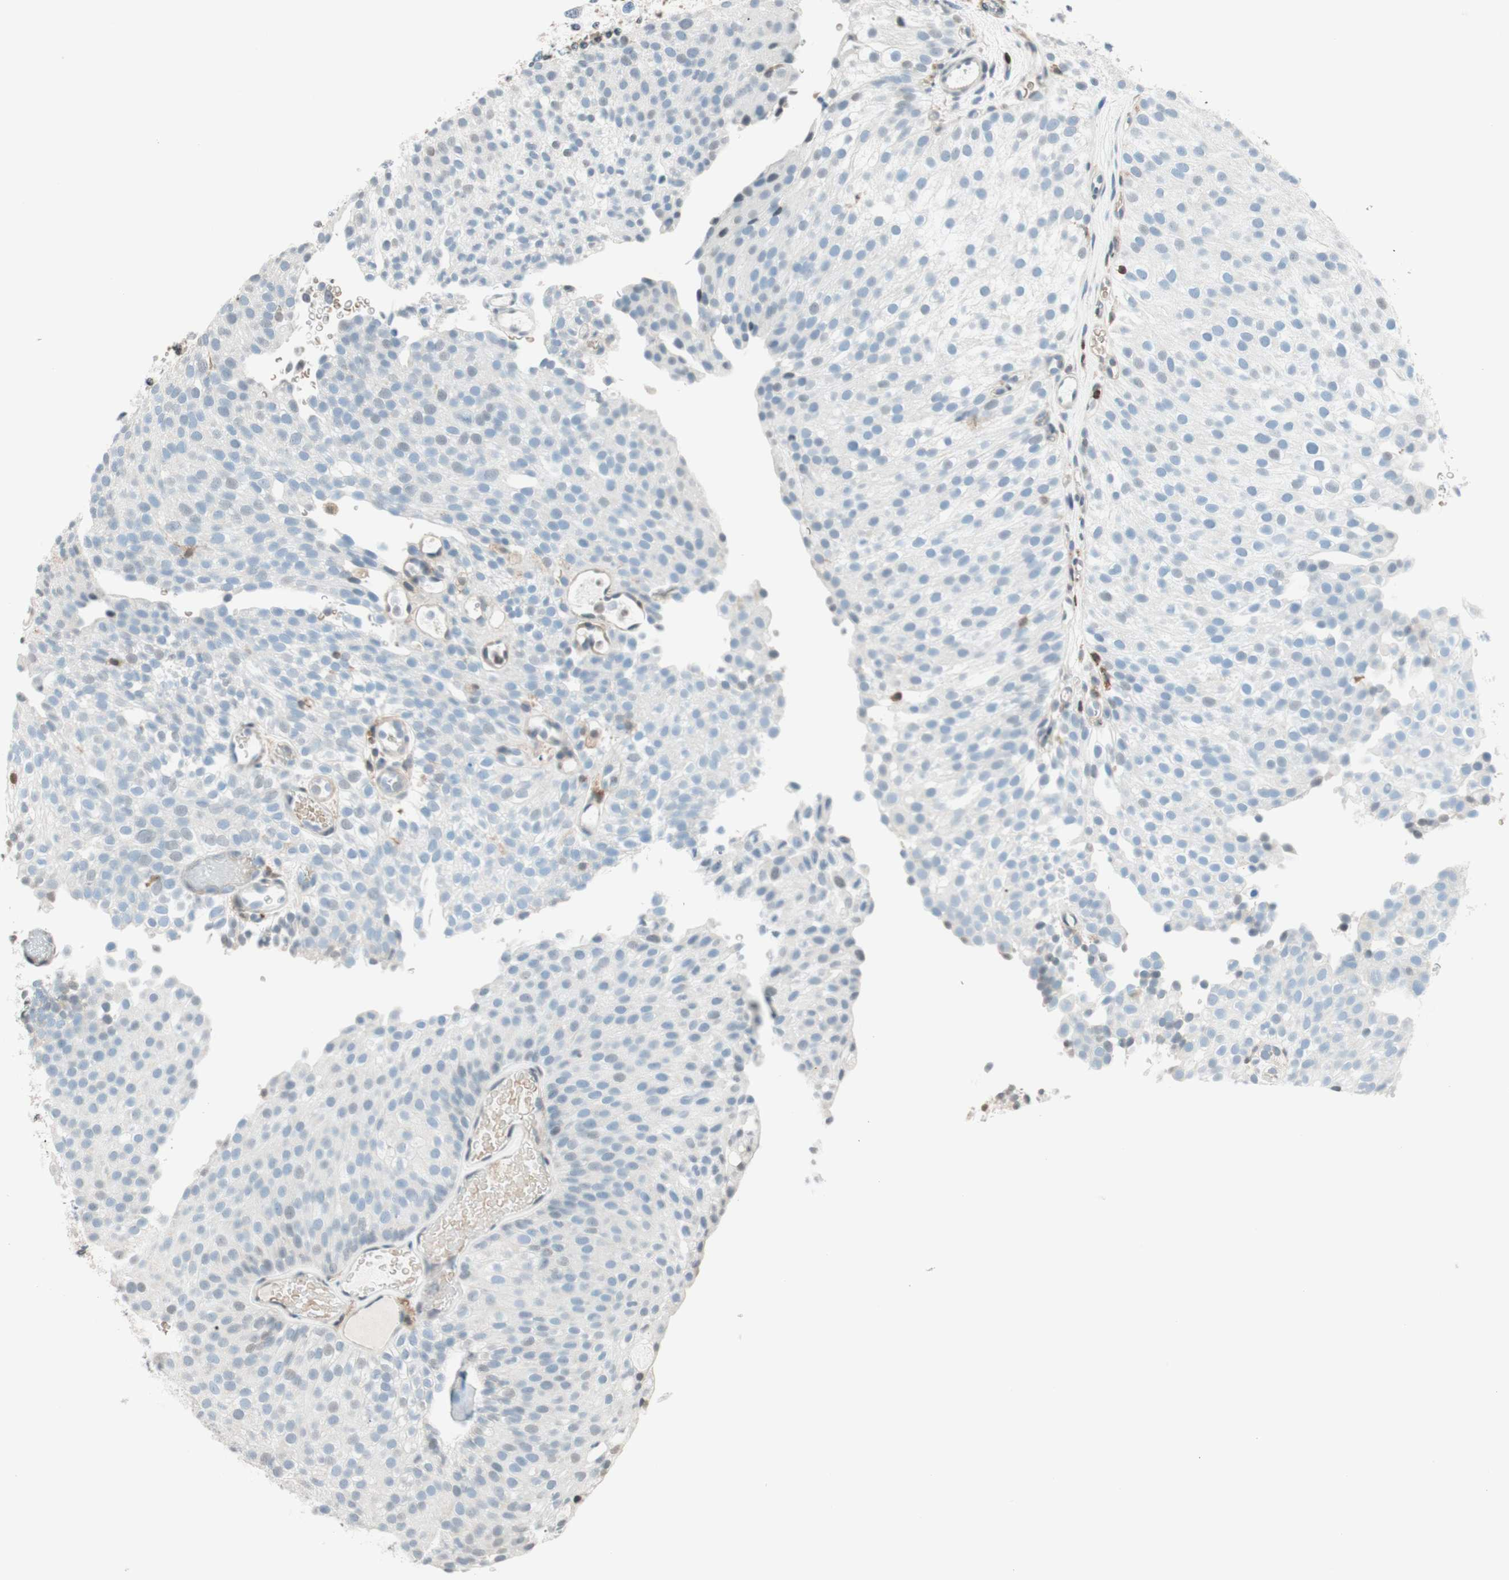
{"staining": {"intensity": "negative", "quantity": "none", "location": "none"}, "tissue": "urothelial cancer", "cell_type": "Tumor cells", "image_type": "cancer", "snomed": [{"axis": "morphology", "description": "Urothelial carcinoma, Low grade"}, {"axis": "topography", "description": "Urinary bladder"}], "caption": "Urothelial carcinoma (low-grade) was stained to show a protein in brown. There is no significant staining in tumor cells. (Stains: DAB (3,3'-diaminobenzidine) immunohistochemistry with hematoxylin counter stain, Microscopy: brightfield microscopy at high magnification).", "gene": "WIPF1", "patient": {"sex": "male", "age": 78}}